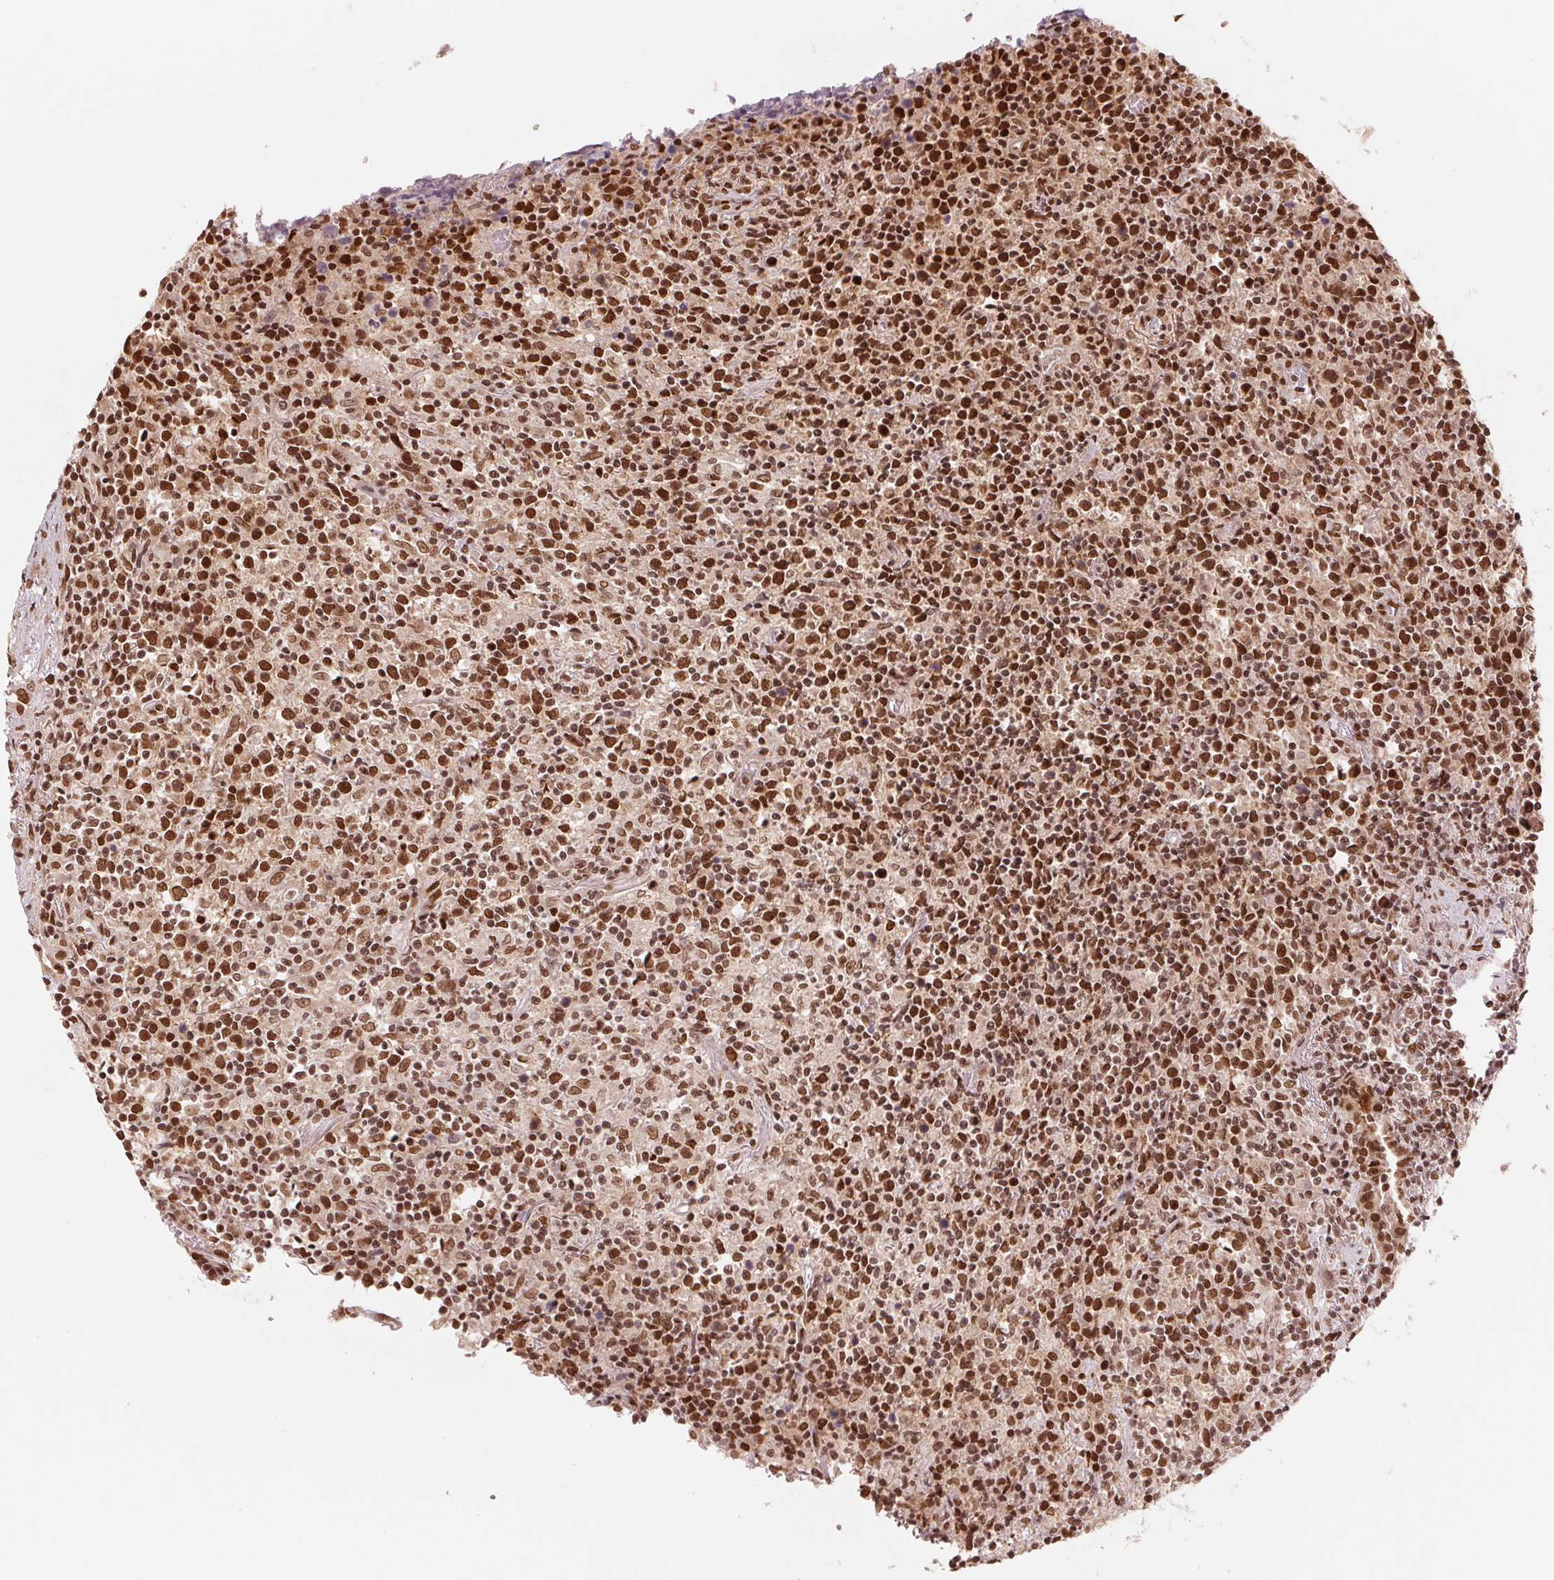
{"staining": {"intensity": "strong", "quantity": ">75%", "location": "nuclear"}, "tissue": "lymphoma", "cell_type": "Tumor cells", "image_type": "cancer", "snomed": [{"axis": "morphology", "description": "Malignant lymphoma, non-Hodgkin's type, High grade"}, {"axis": "topography", "description": "Lung"}], "caption": "Immunohistochemistry (IHC) (DAB (3,3'-diaminobenzidine)) staining of human high-grade malignant lymphoma, non-Hodgkin's type demonstrates strong nuclear protein expression in about >75% of tumor cells.", "gene": "TTLL9", "patient": {"sex": "male", "age": 79}}